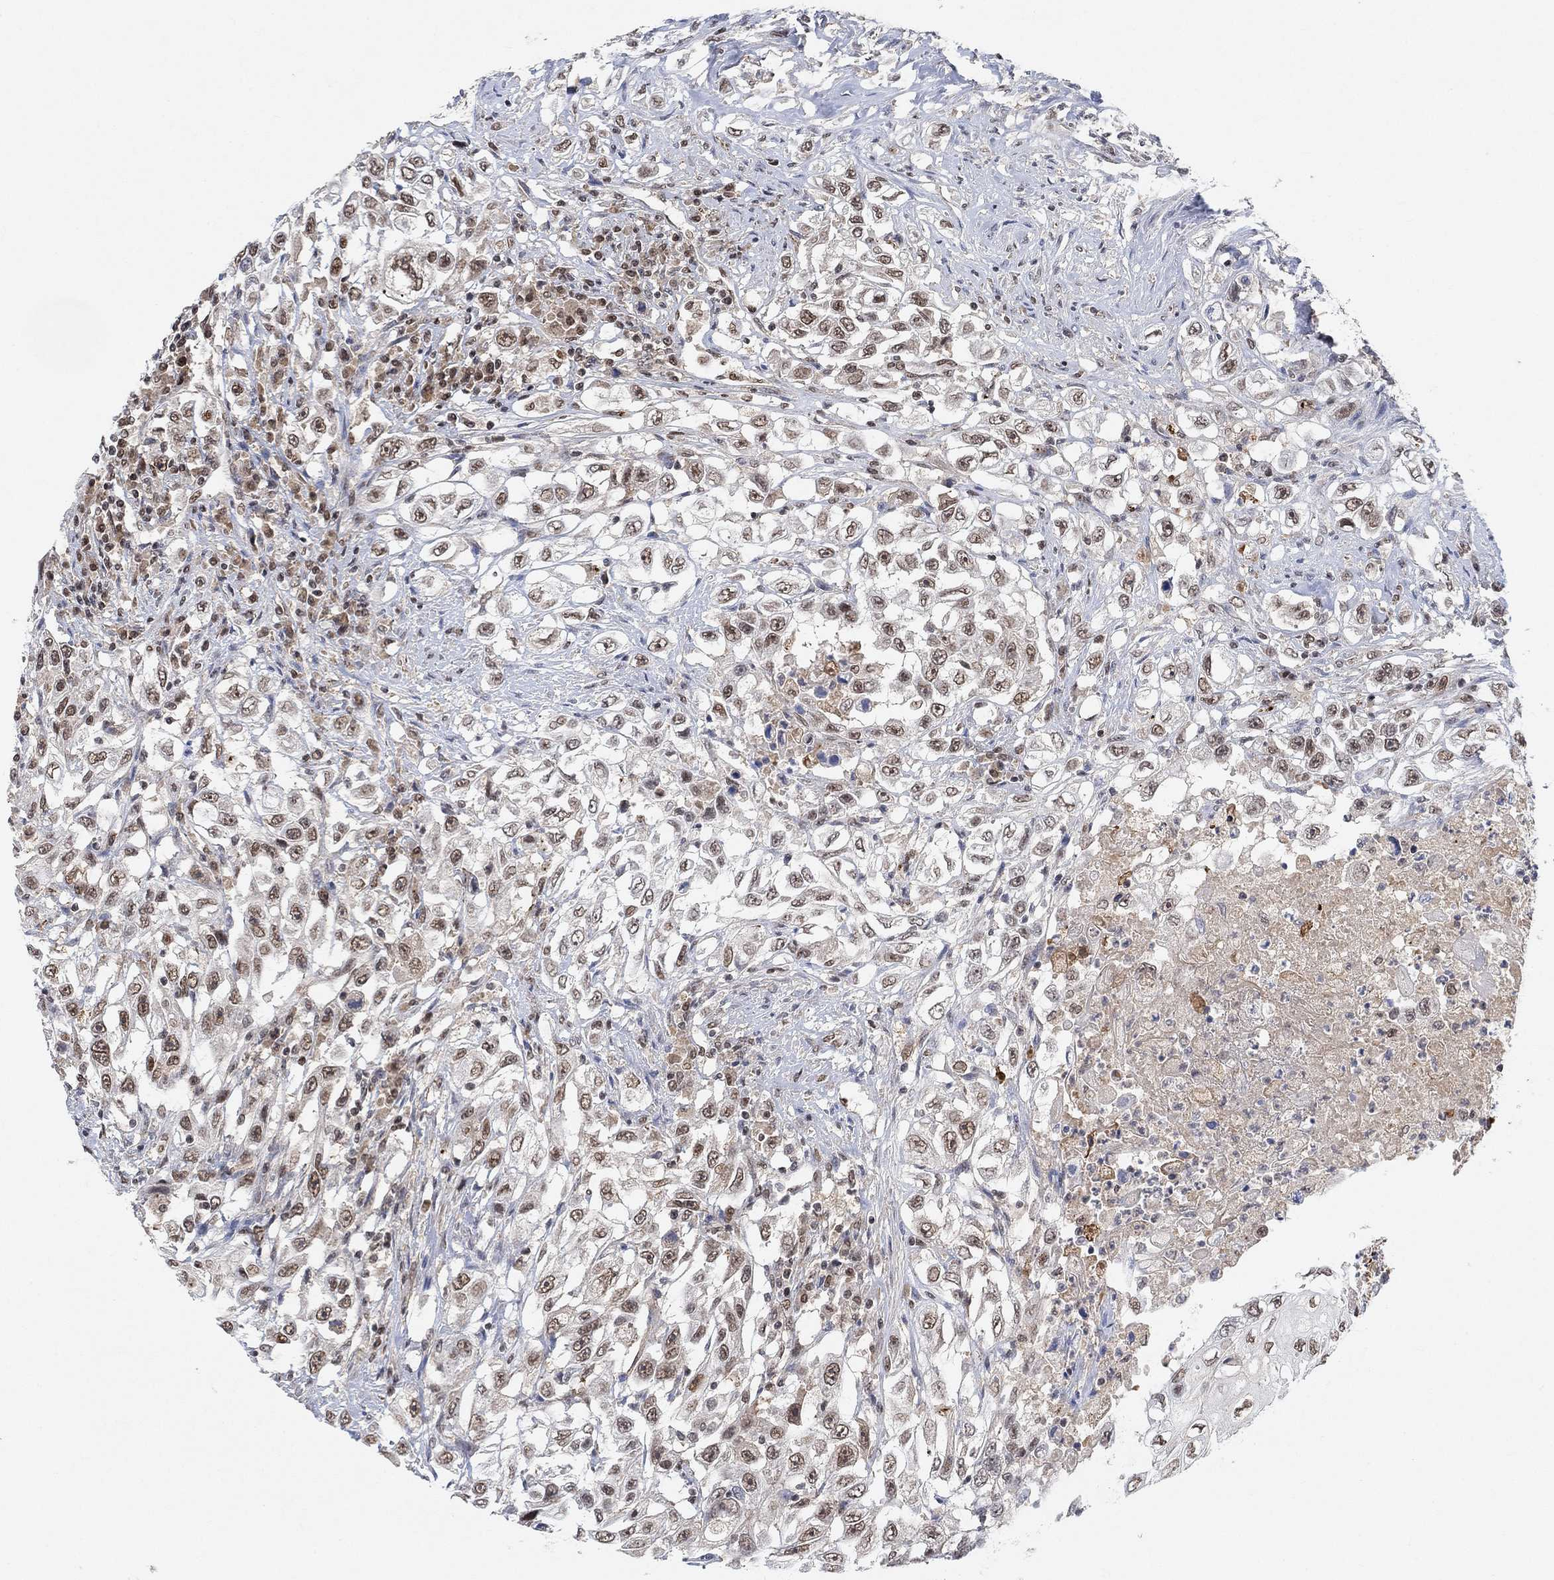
{"staining": {"intensity": "moderate", "quantity": "25%-75%", "location": "nuclear"}, "tissue": "urothelial cancer", "cell_type": "Tumor cells", "image_type": "cancer", "snomed": [{"axis": "morphology", "description": "Urothelial carcinoma, High grade"}, {"axis": "topography", "description": "Urinary bladder"}], "caption": "A photomicrograph of high-grade urothelial carcinoma stained for a protein reveals moderate nuclear brown staining in tumor cells.", "gene": "THAP8", "patient": {"sex": "female", "age": 56}}